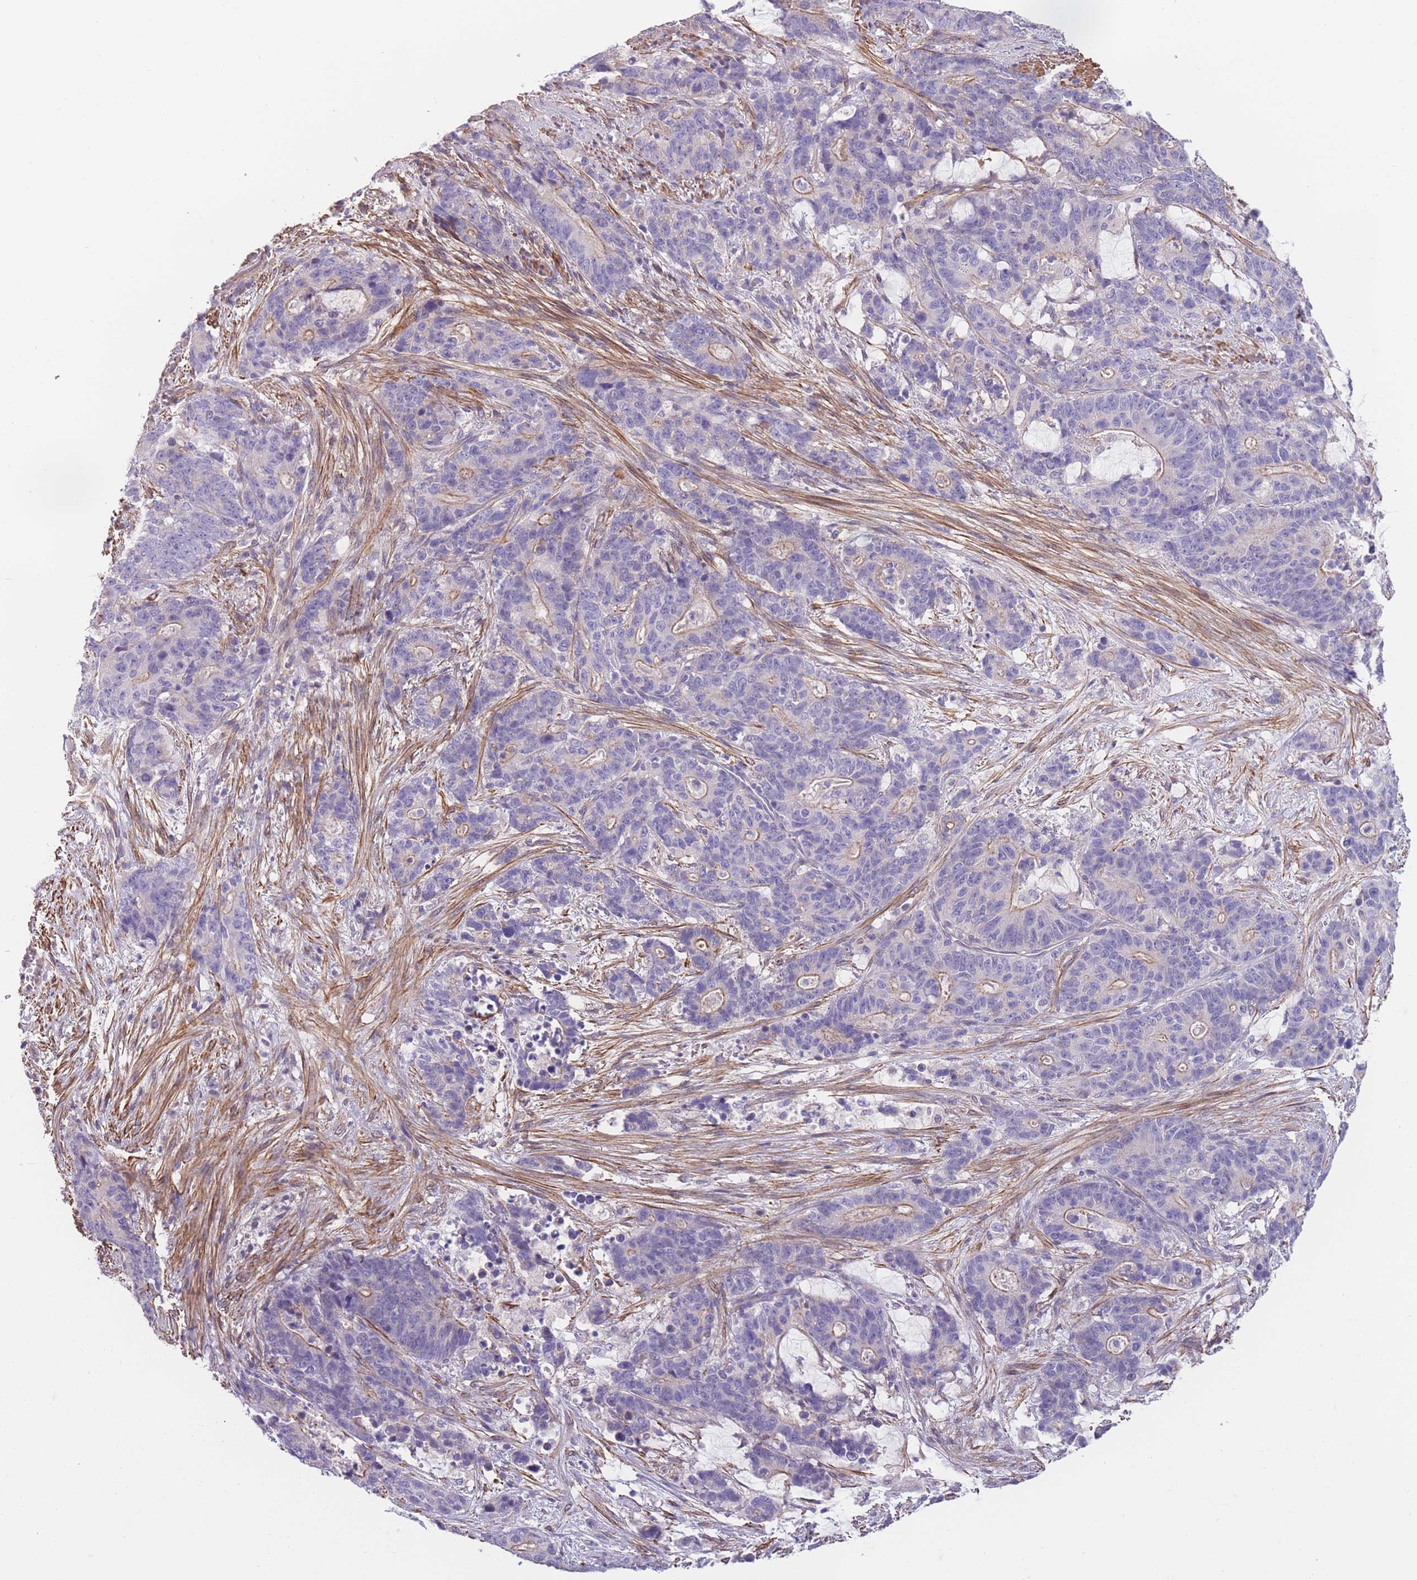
{"staining": {"intensity": "negative", "quantity": "none", "location": "none"}, "tissue": "stomach cancer", "cell_type": "Tumor cells", "image_type": "cancer", "snomed": [{"axis": "morphology", "description": "Adenocarcinoma, NOS"}, {"axis": "topography", "description": "Stomach"}], "caption": "Immunohistochemical staining of adenocarcinoma (stomach) demonstrates no significant staining in tumor cells.", "gene": "FAM124A", "patient": {"sex": "female", "age": 76}}